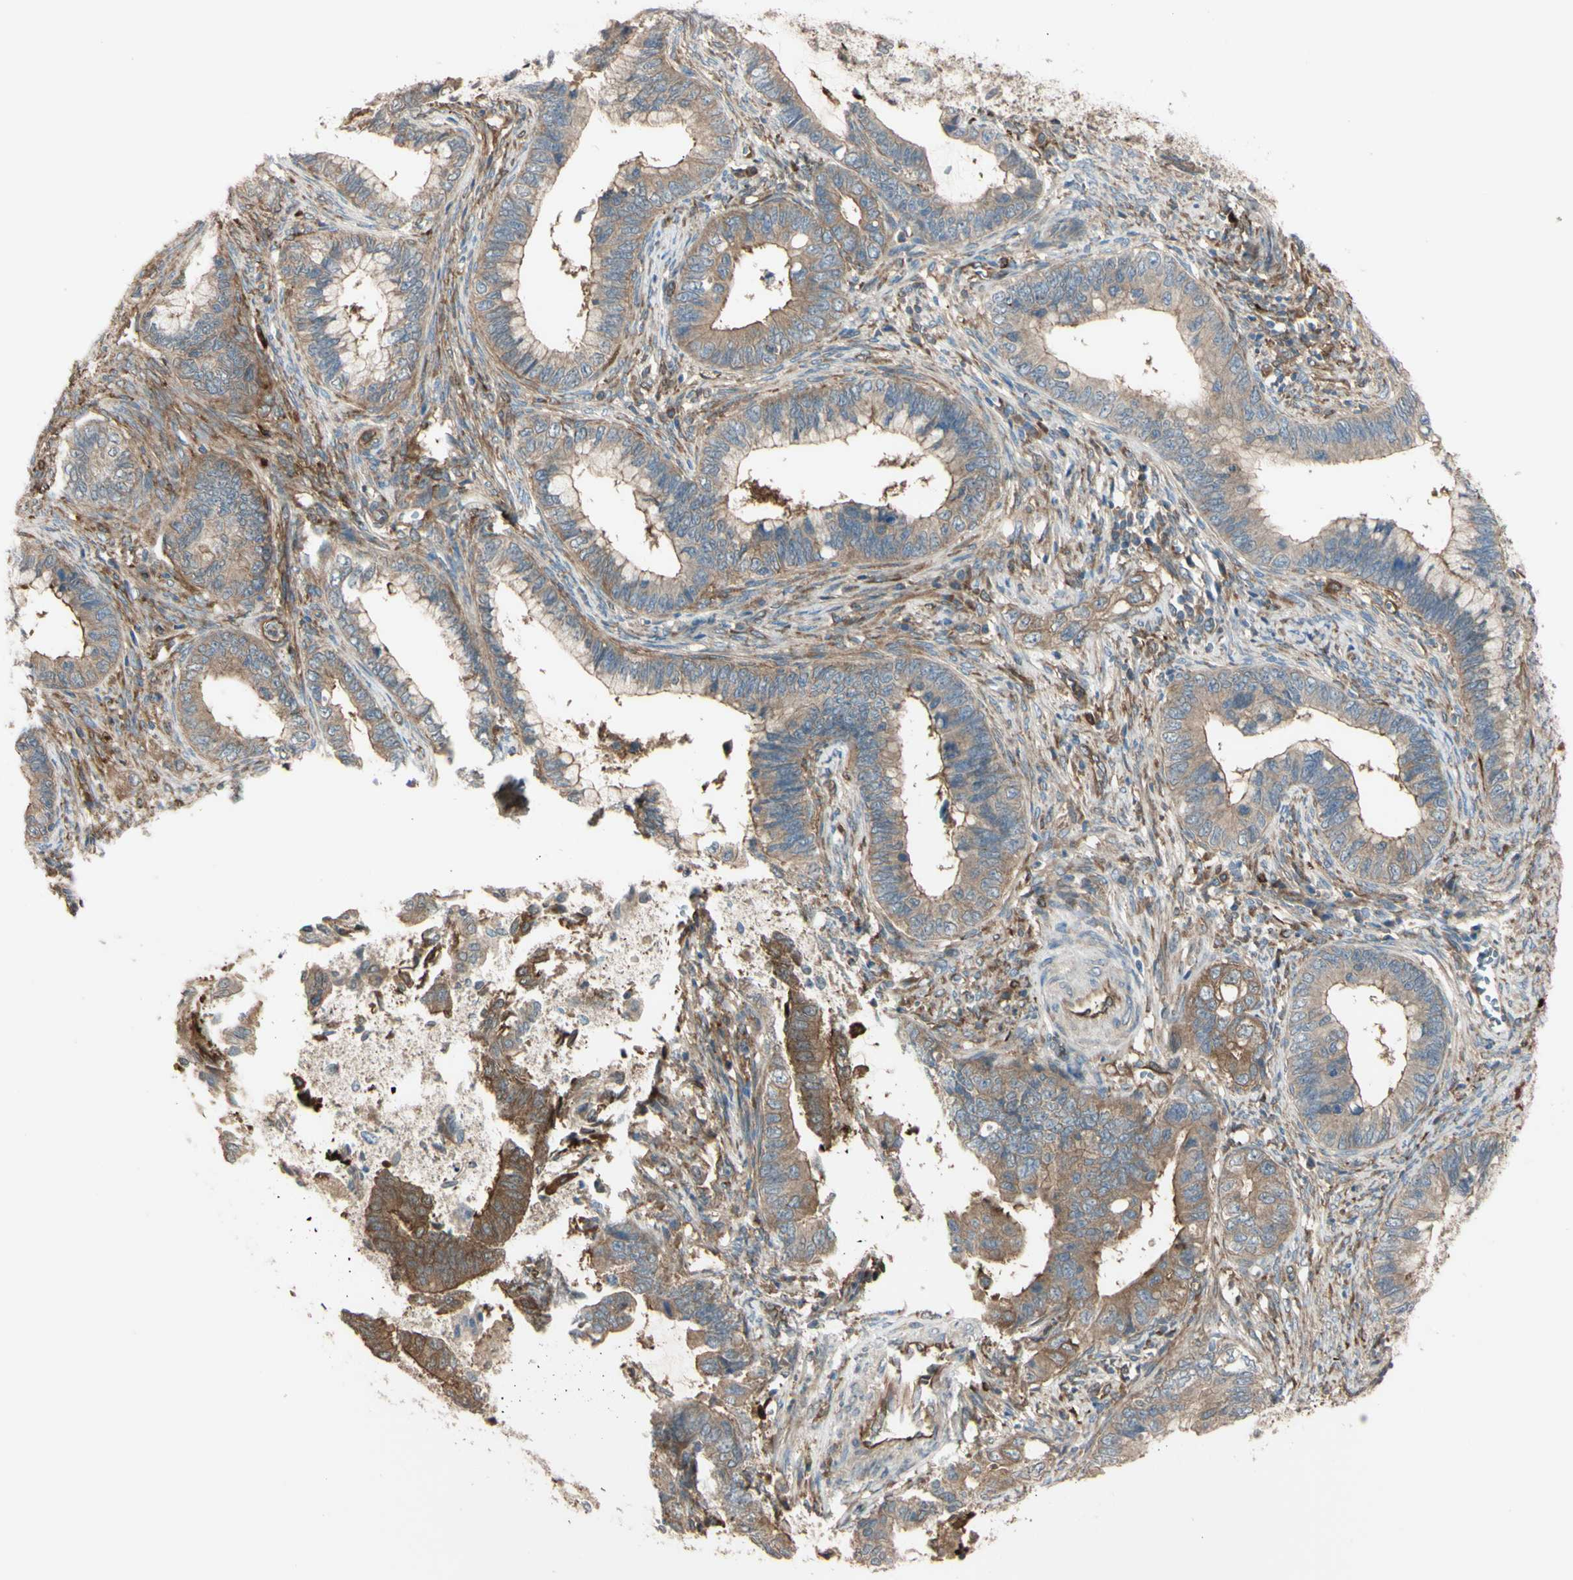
{"staining": {"intensity": "weak", "quantity": ">75%", "location": "cytoplasmic/membranous"}, "tissue": "cervical cancer", "cell_type": "Tumor cells", "image_type": "cancer", "snomed": [{"axis": "morphology", "description": "Adenocarcinoma, NOS"}, {"axis": "topography", "description": "Cervix"}], "caption": "Cervical cancer (adenocarcinoma) tissue displays weak cytoplasmic/membranous positivity in approximately >75% of tumor cells Ihc stains the protein of interest in brown and the nuclei are stained blue.", "gene": "PTPN12", "patient": {"sex": "female", "age": 44}}